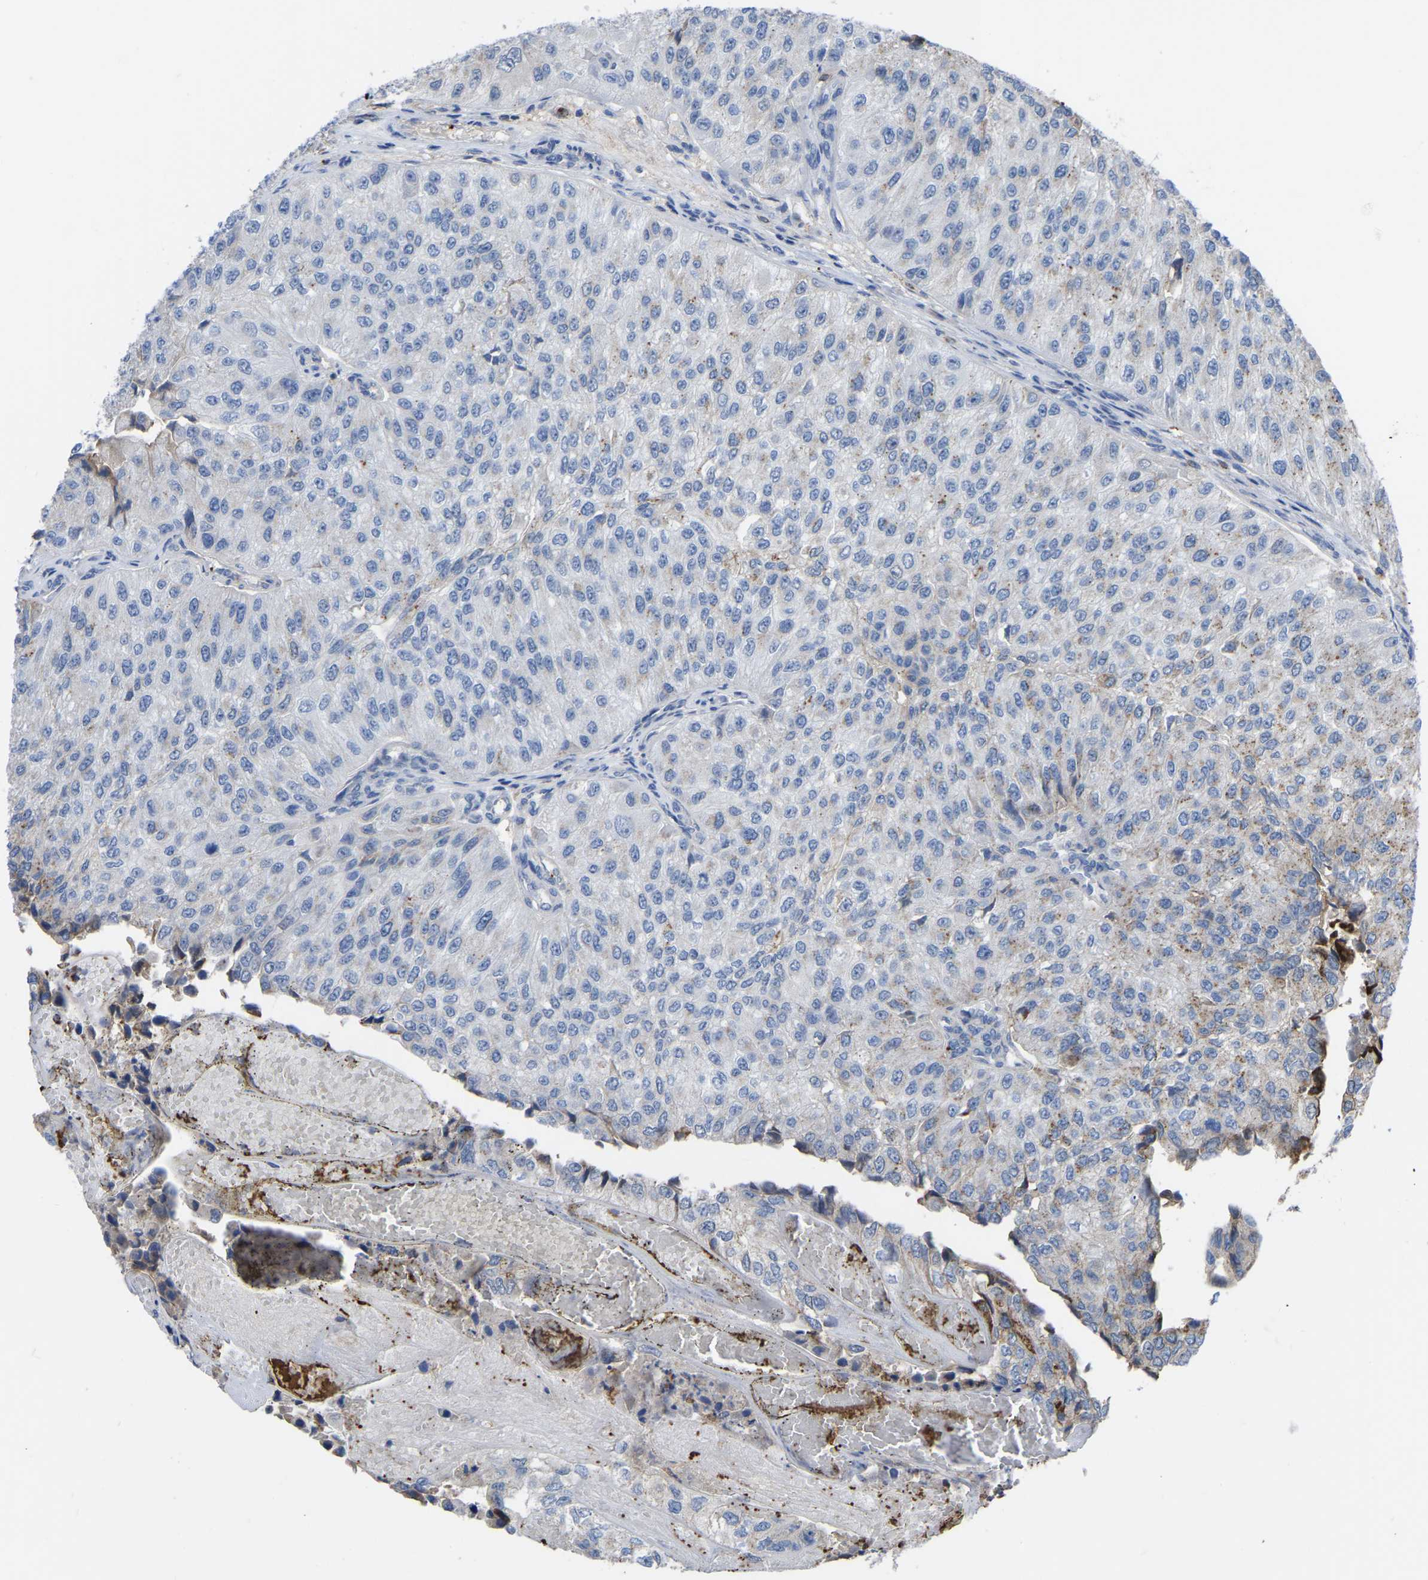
{"staining": {"intensity": "moderate", "quantity": "<25%", "location": "cytoplasmic/membranous"}, "tissue": "urothelial cancer", "cell_type": "Tumor cells", "image_type": "cancer", "snomed": [{"axis": "morphology", "description": "Urothelial carcinoma, High grade"}, {"axis": "topography", "description": "Kidney"}, {"axis": "topography", "description": "Urinary bladder"}], "caption": "The photomicrograph shows staining of urothelial cancer, revealing moderate cytoplasmic/membranous protein staining (brown color) within tumor cells.", "gene": "ZNF449", "patient": {"sex": "male", "age": 77}}